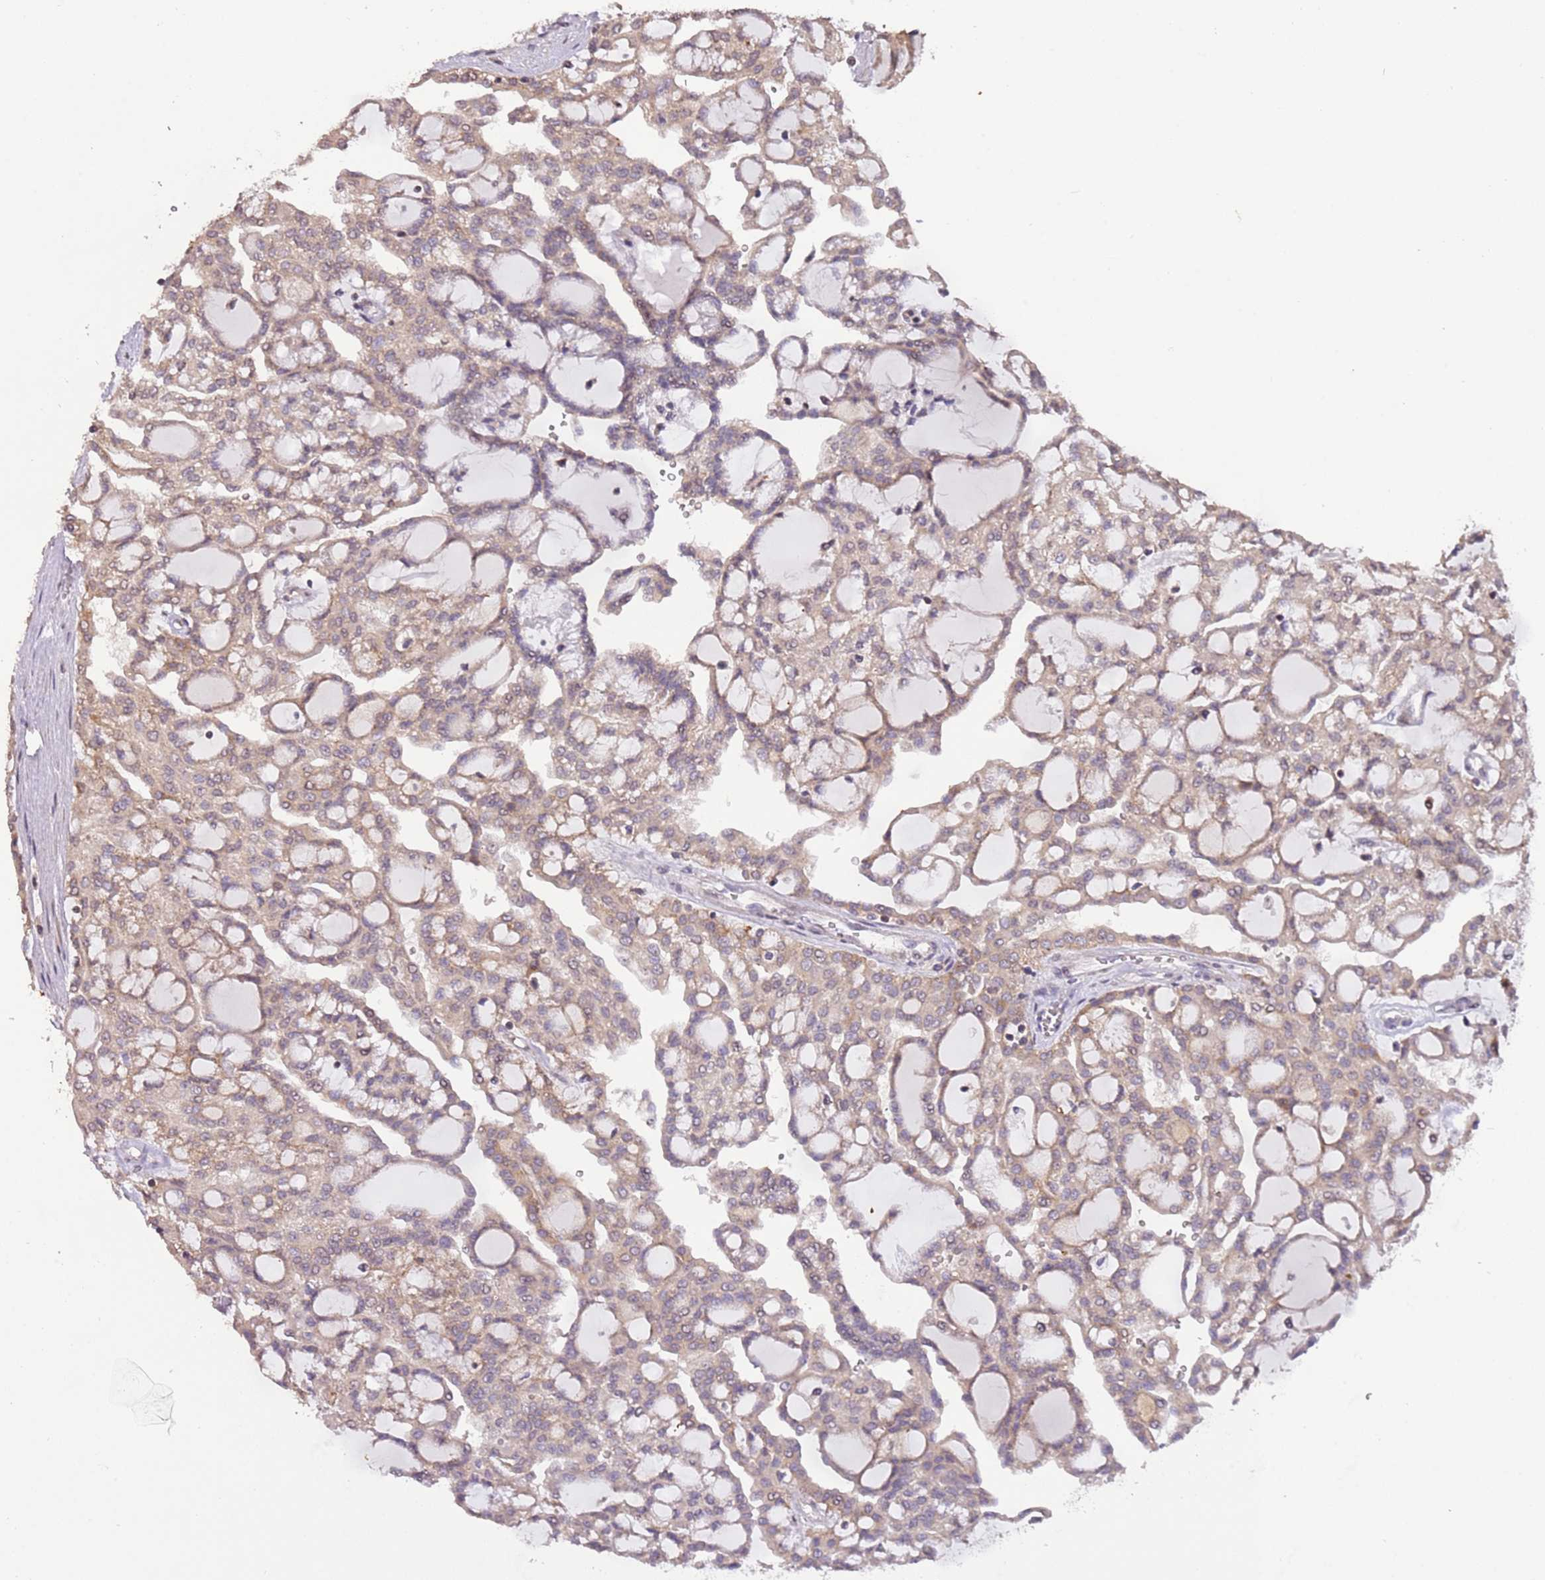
{"staining": {"intensity": "moderate", "quantity": "25%-75%", "location": "cytoplasmic/membranous"}, "tissue": "renal cancer", "cell_type": "Tumor cells", "image_type": "cancer", "snomed": [{"axis": "morphology", "description": "Adenocarcinoma, NOS"}, {"axis": "topography", "description": "Kidney"}], "caption": "Renal cancer (adenocarcinoma) stained for a protein (brown) exhibits moderate cytoplasmic/membranous positive expression in approximately 25%-75% of tumor cells.", "gene": "SLC16A4", "patient": {"sex": "male", "age": 63}}